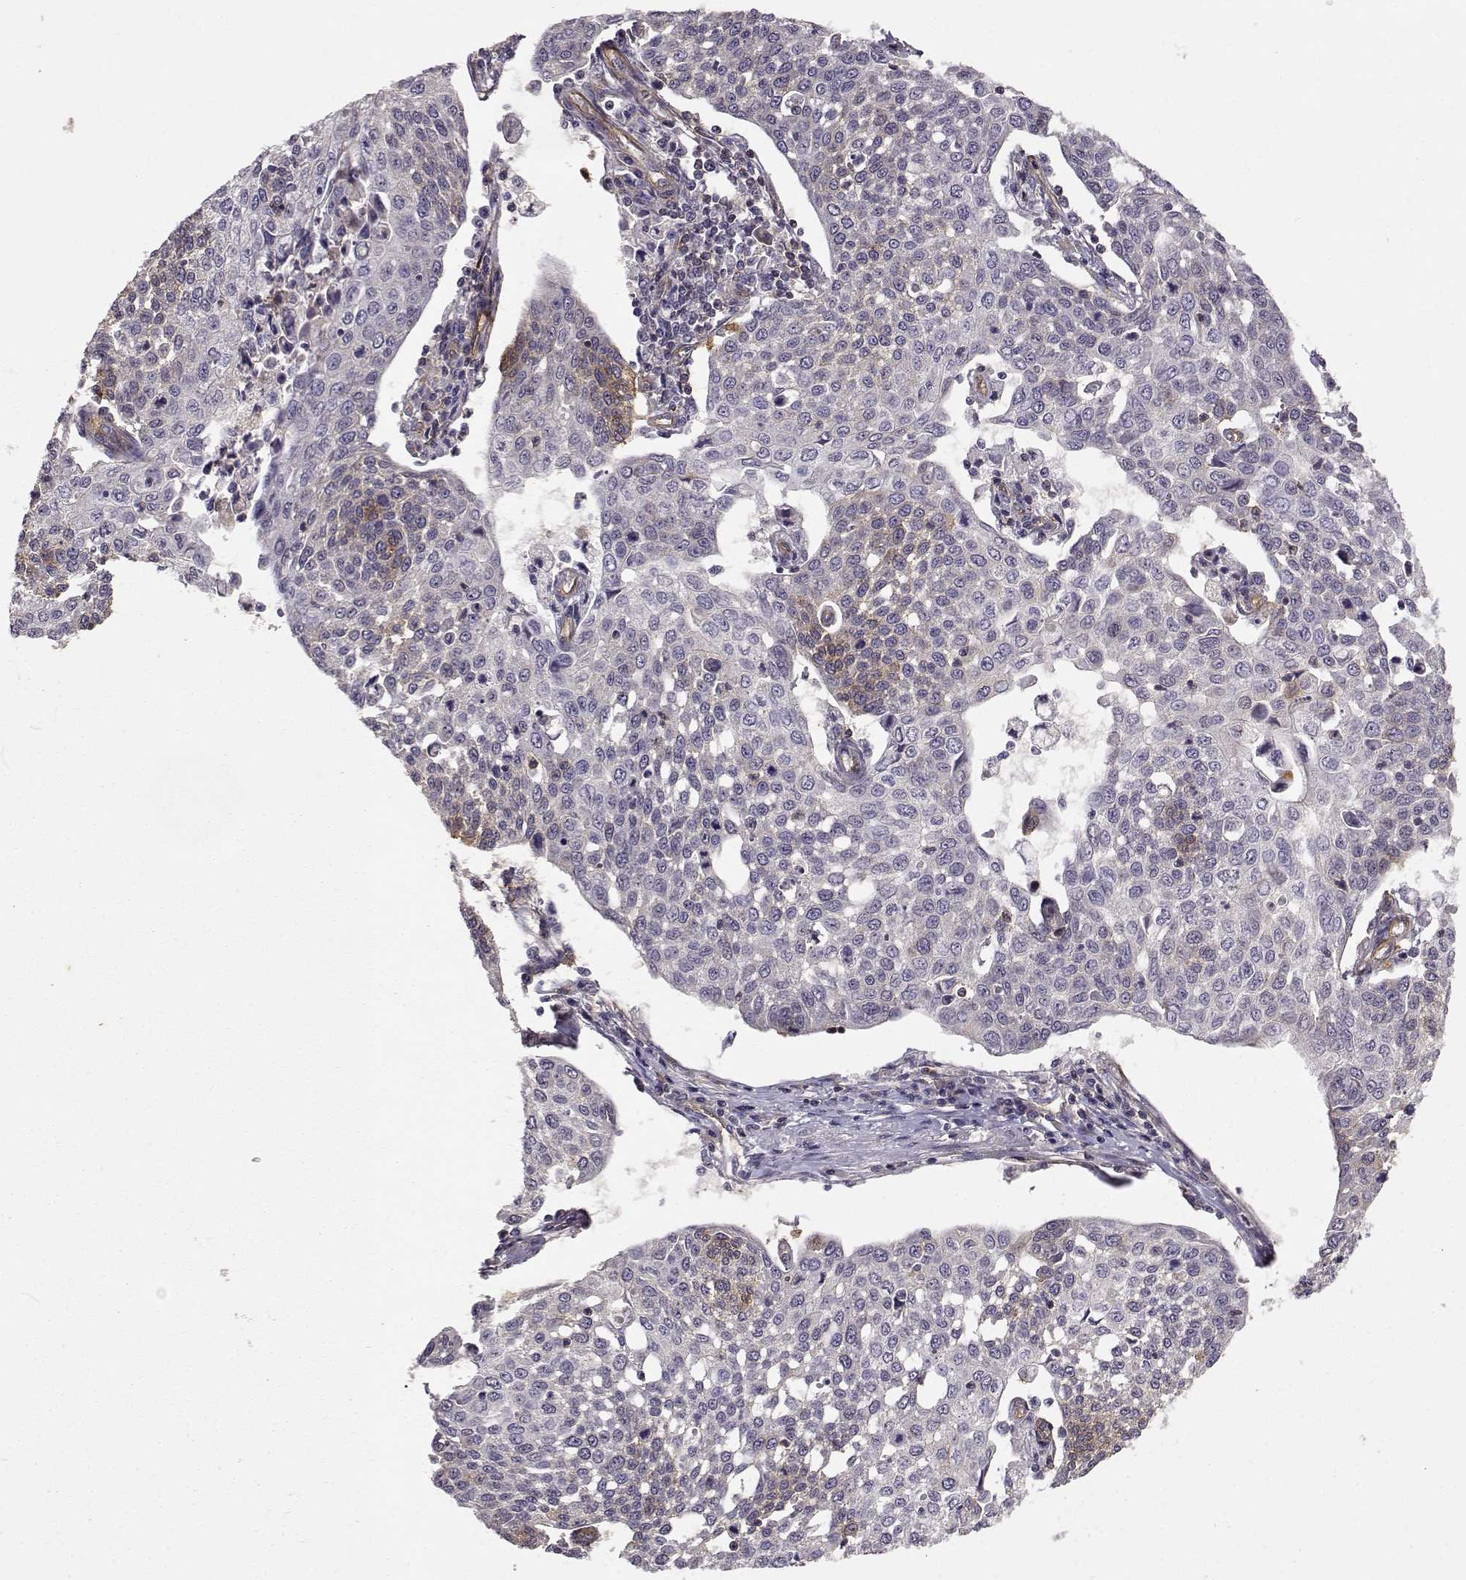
{"staining": {"intensity": "negative", "quantity": "none", "location": "none"}, "tissue": "cervical cancer", "cell_type": "Tumor cells", "image_type": "cancer", "snomed": [{"axis": "morphology", "description": "Squamous cell carcinoma, NOS"}, {"axis": "topography", "description": "Cervix"}], "caption": "There is no significant expression in tumor cells of cervical cancer (squamous cell carcinoma).", "gene": "IFITM1", "patient": {"sex": "female", "age": 34}}